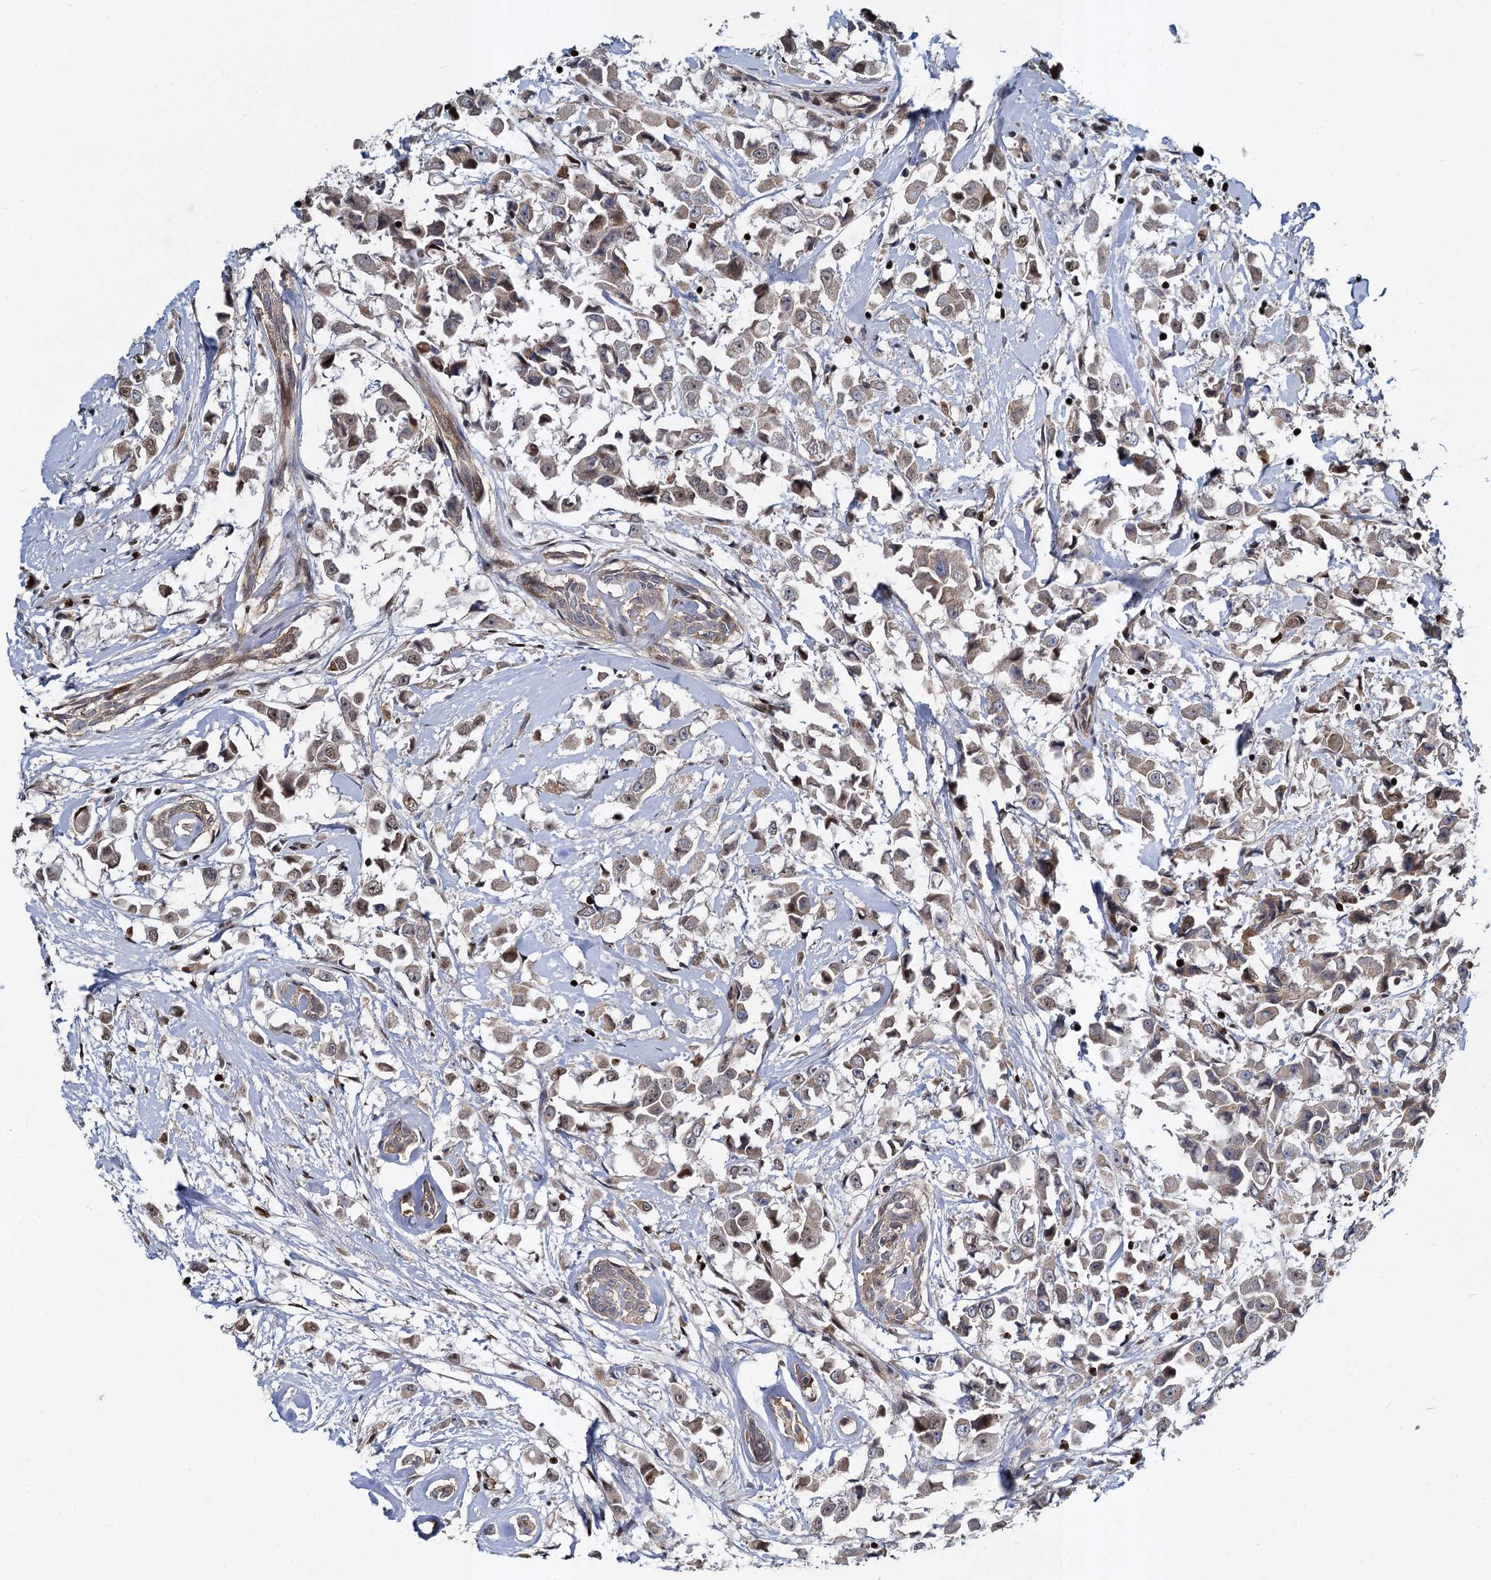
{"staining": {"intensity": "weak", "quantity": ">75%", "location": "nuclear"}, "tissue": "breast cancer", "cell_type": "Tumor cells", "image_type": "cancer", "snomed": [{"axis": "morphology", "description": "Duct carcinoma"}, {"axis": "topography", "description": "Breast"}], "caption": "This histopathology image displays breast cancer stained with immunohistochemistry (IHC) to label a protein in brown. The nuclear of tumor cells show weak positivity for the protein. Nuclei are counter-stained blue.", "gene": "ANKRD49", "patient": {"sex": "female", "age": 61}}